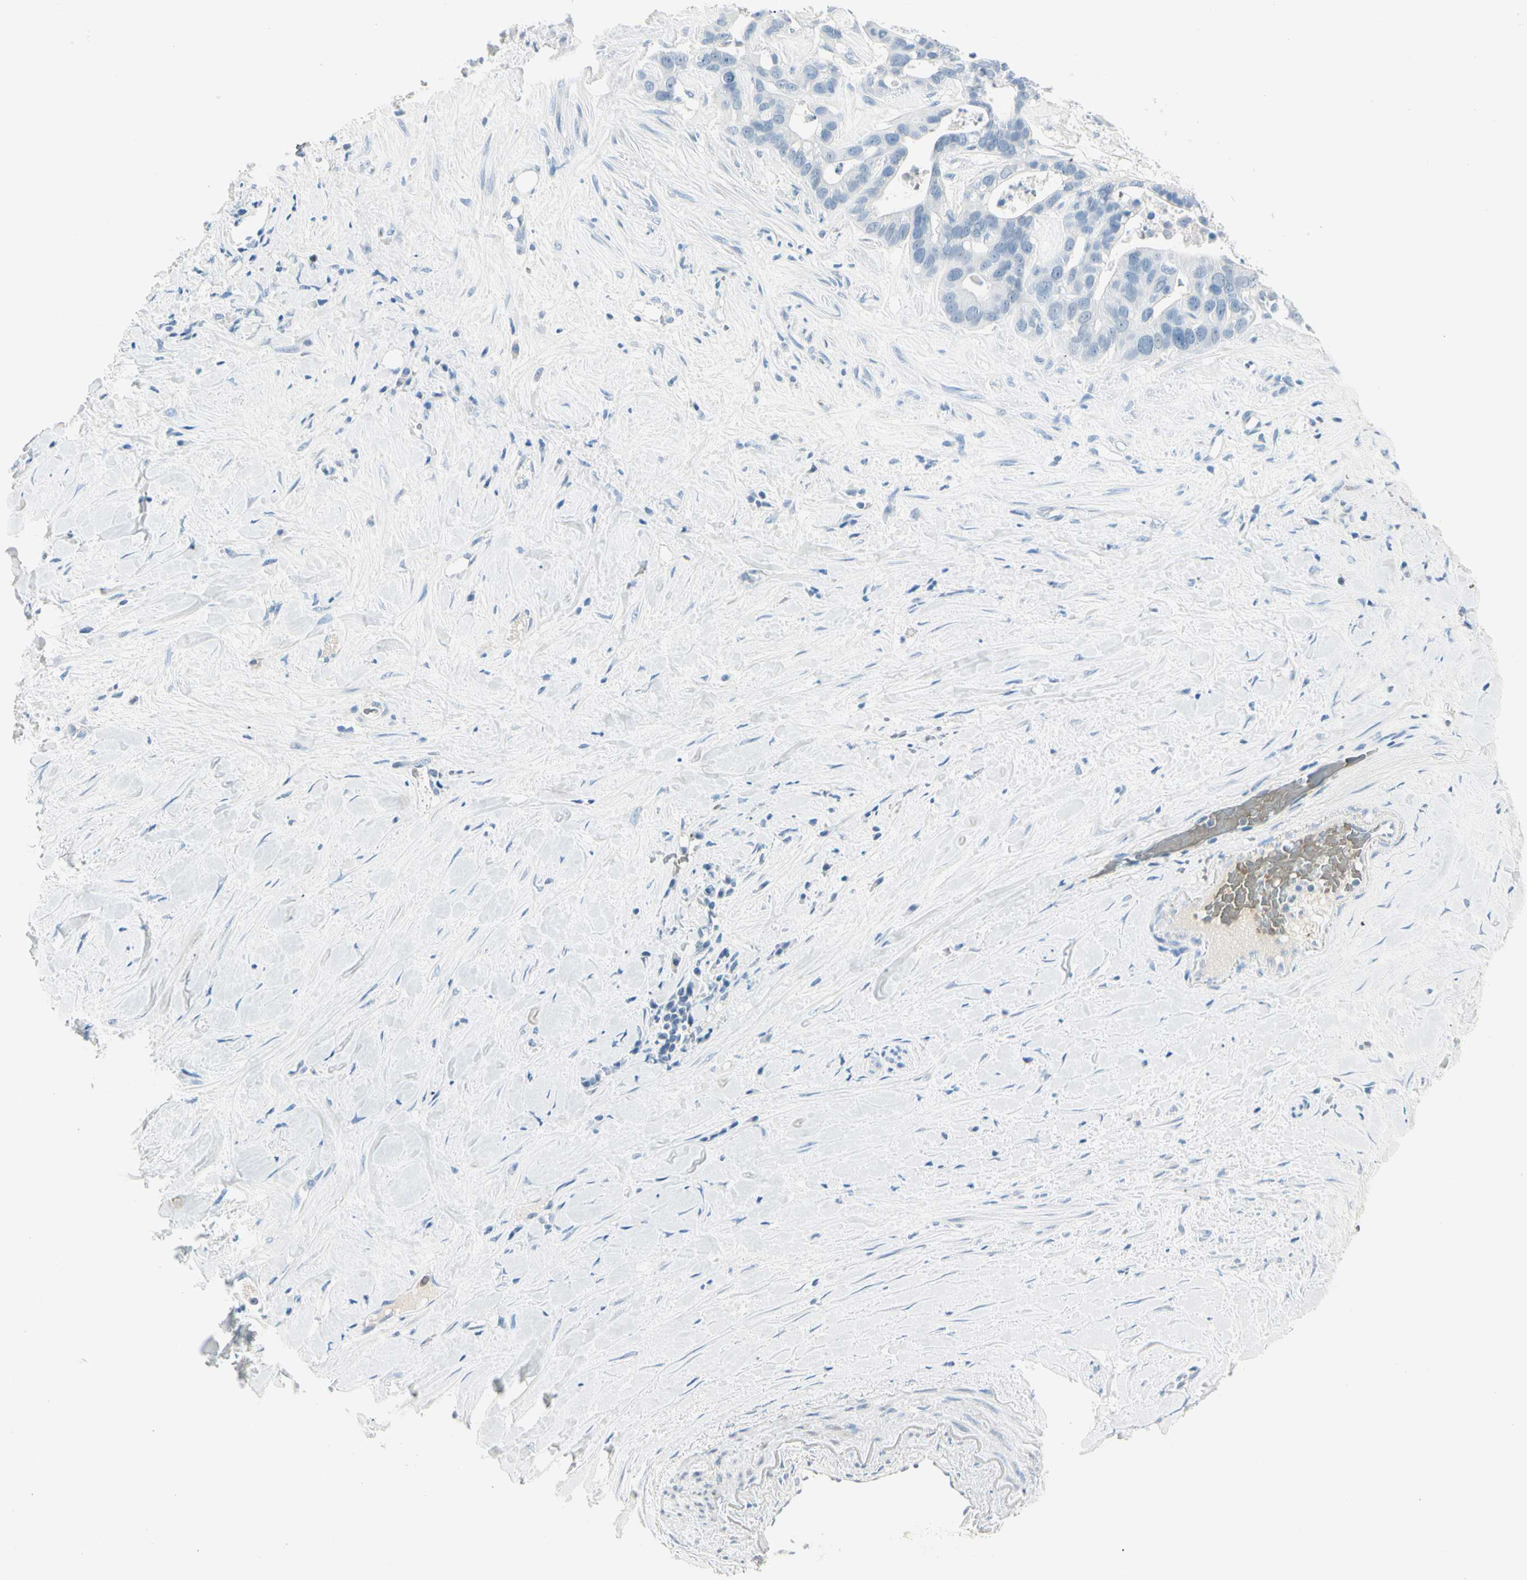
{"staining": {"intensity": "negative", "quantity": "none", "location": "none"}, "tissue": "liver cancer", "cell_type": "Tumor cells", "image_type": "cancer", "snomed": [{"axis": "morphology", "description": "Cholangiocarcinoma"}, {"axis": "topography", "description": "Liver"}], "caption": "An immunohistochemistry photomicrograph of liver cancer (cholangiocarcinoma) is shown. There is no staining in tumor cells of liver cancer (cholangiocarcinoma). The staining is performed using DAB brown chromogen with nuclei counter-stained in using hematoxylin.", "gene": "CA1", "patient": {"sex": "female", "age": 65}}